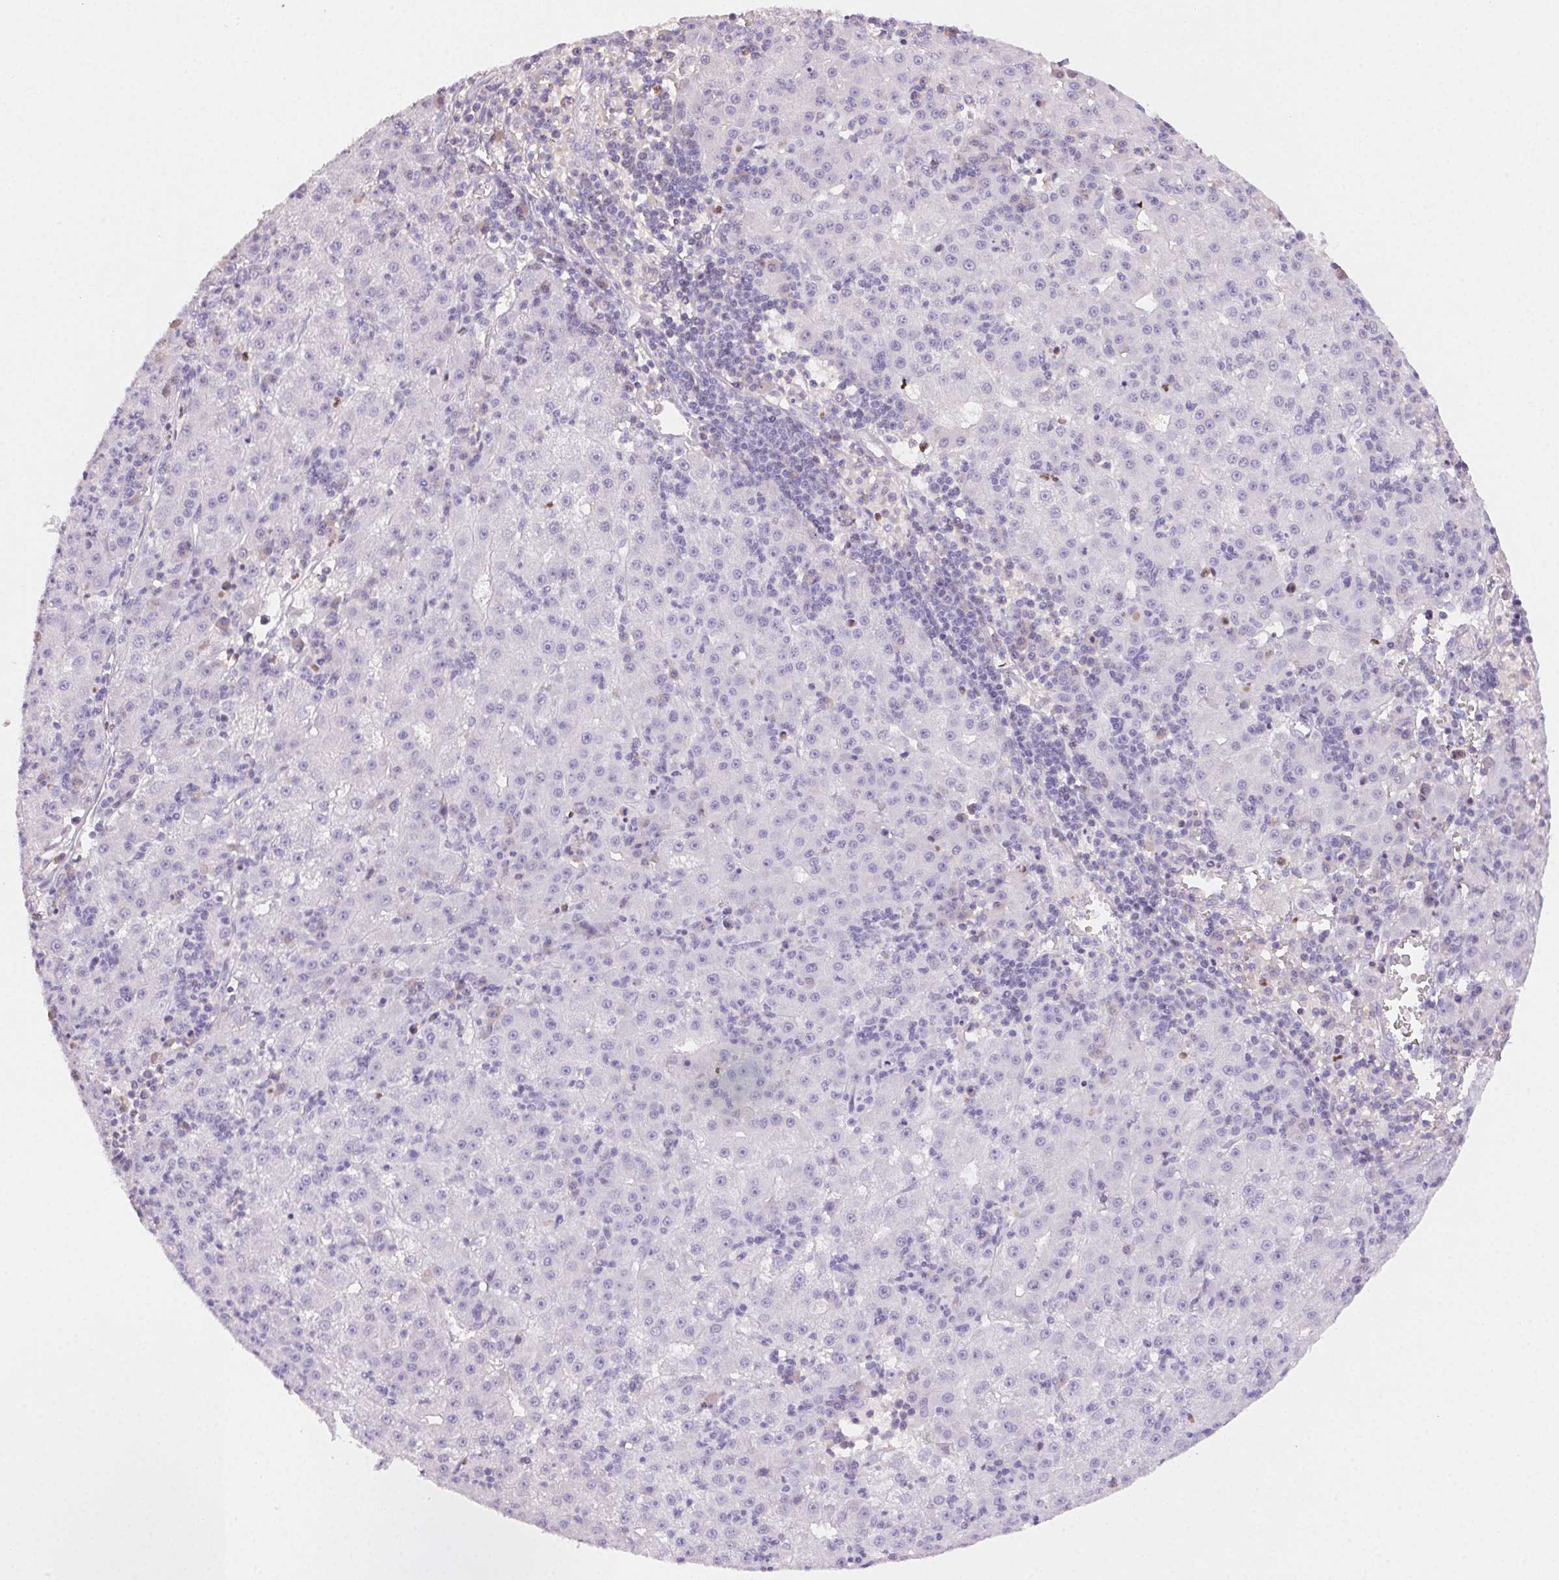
{"staining": {"intensity": "negative", "quantity": "none", "location": "none"}, "tissue": "liver cancer", "cell_type": "Tumor cells", "image_type": "cancer", "snomed": [{"axis": "morphology", "description": "Carcinoma, Hepatocellular, NOS"}, {"axis": "topography", "description": "Liver"}], "caption": "Immunohistochemistry (IHC) photomicrograph of neoplastic tissue: human liver hepatocellular carcinoma stained with DAB (3,3'-diaminobenzidine) demonstrates no significant protein staining in tumor cells. (IHC, brightfield microscopy, high magnification).", "gene": "PADI4", "patient": {"sex": "male", "age": 76}}